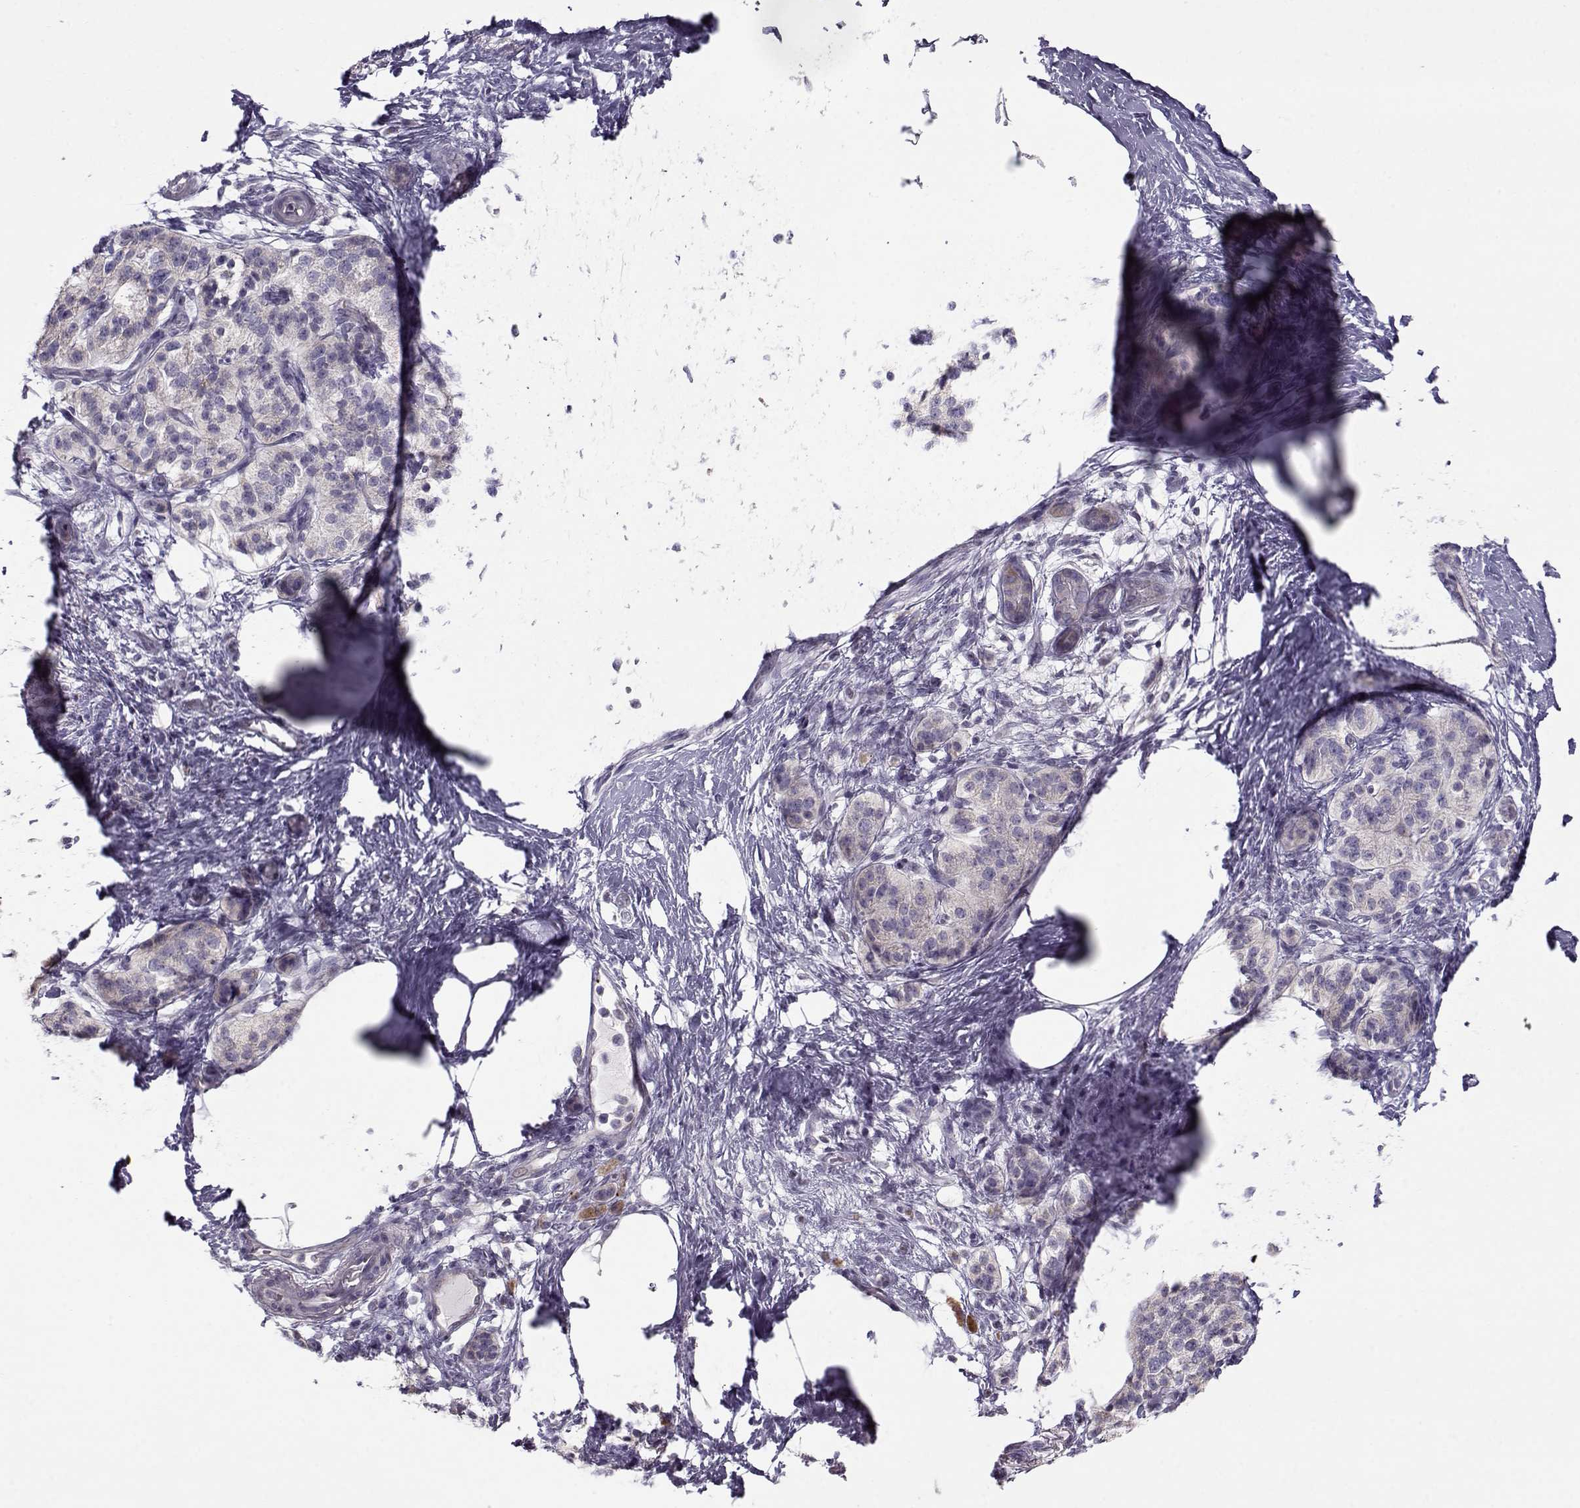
{"staining": {"intensity": "negative", "quantity": "none", "location": "none"}, "tissue": "pancreatic cancer", "cell_type": "Tumor cells", "image_type": "cancer", "snomed": [{"axis": "morphology", "description": "Adenocarcinoma, NOS"}, {"axis": "topography", "description": "Pancreas"}], "caption": "High power microscopy photomicrograph of an IHC histopathology image of adenocarcinoma (pancreatic), revealing no significant expression in tumor cells. (DAB (3,3'-diaminobenzidine) immunohistochemistry (IHC), high magnification).", "gene": "KLF17", "patient": {"sex": "female", "age": 72}}